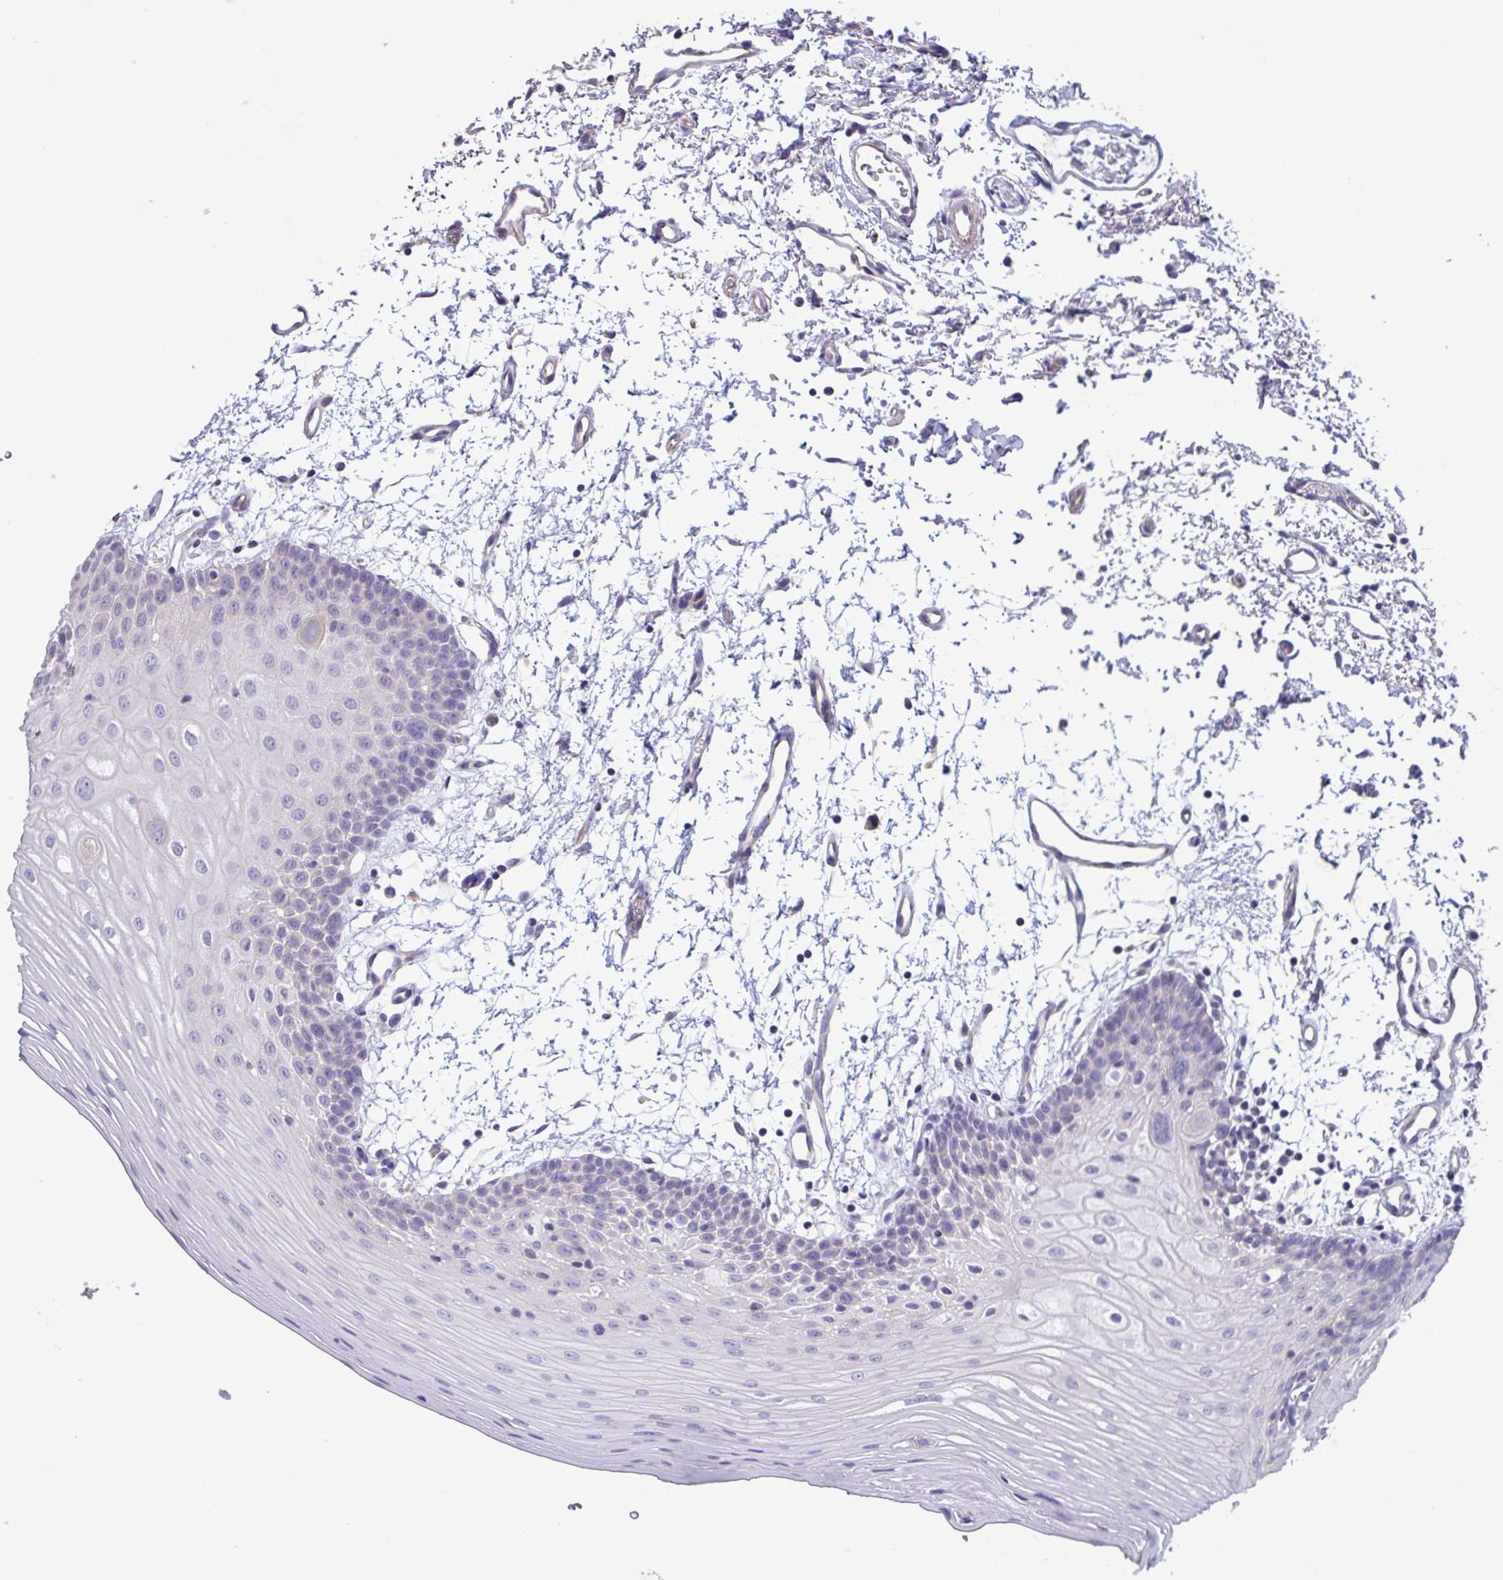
{"staining": {"intensity": "negative", "quantity": "none", "location": "none"}, "tissue": "oral mucosa", "cell_type": "Squamous epithelial cells", "image_type": "normal", "snomed": [{"axis": "morphology", "description": "Normal tissue, NOS"}, {"axis": "topography", "description": "Oral tissue"}], "caption": "This is a image of IHC staining of normal oral mucosa, which shows no staining in squamous epithelial cells.", "gene": "CHMP5", "patient": {"sex": "female", "age": 81}}